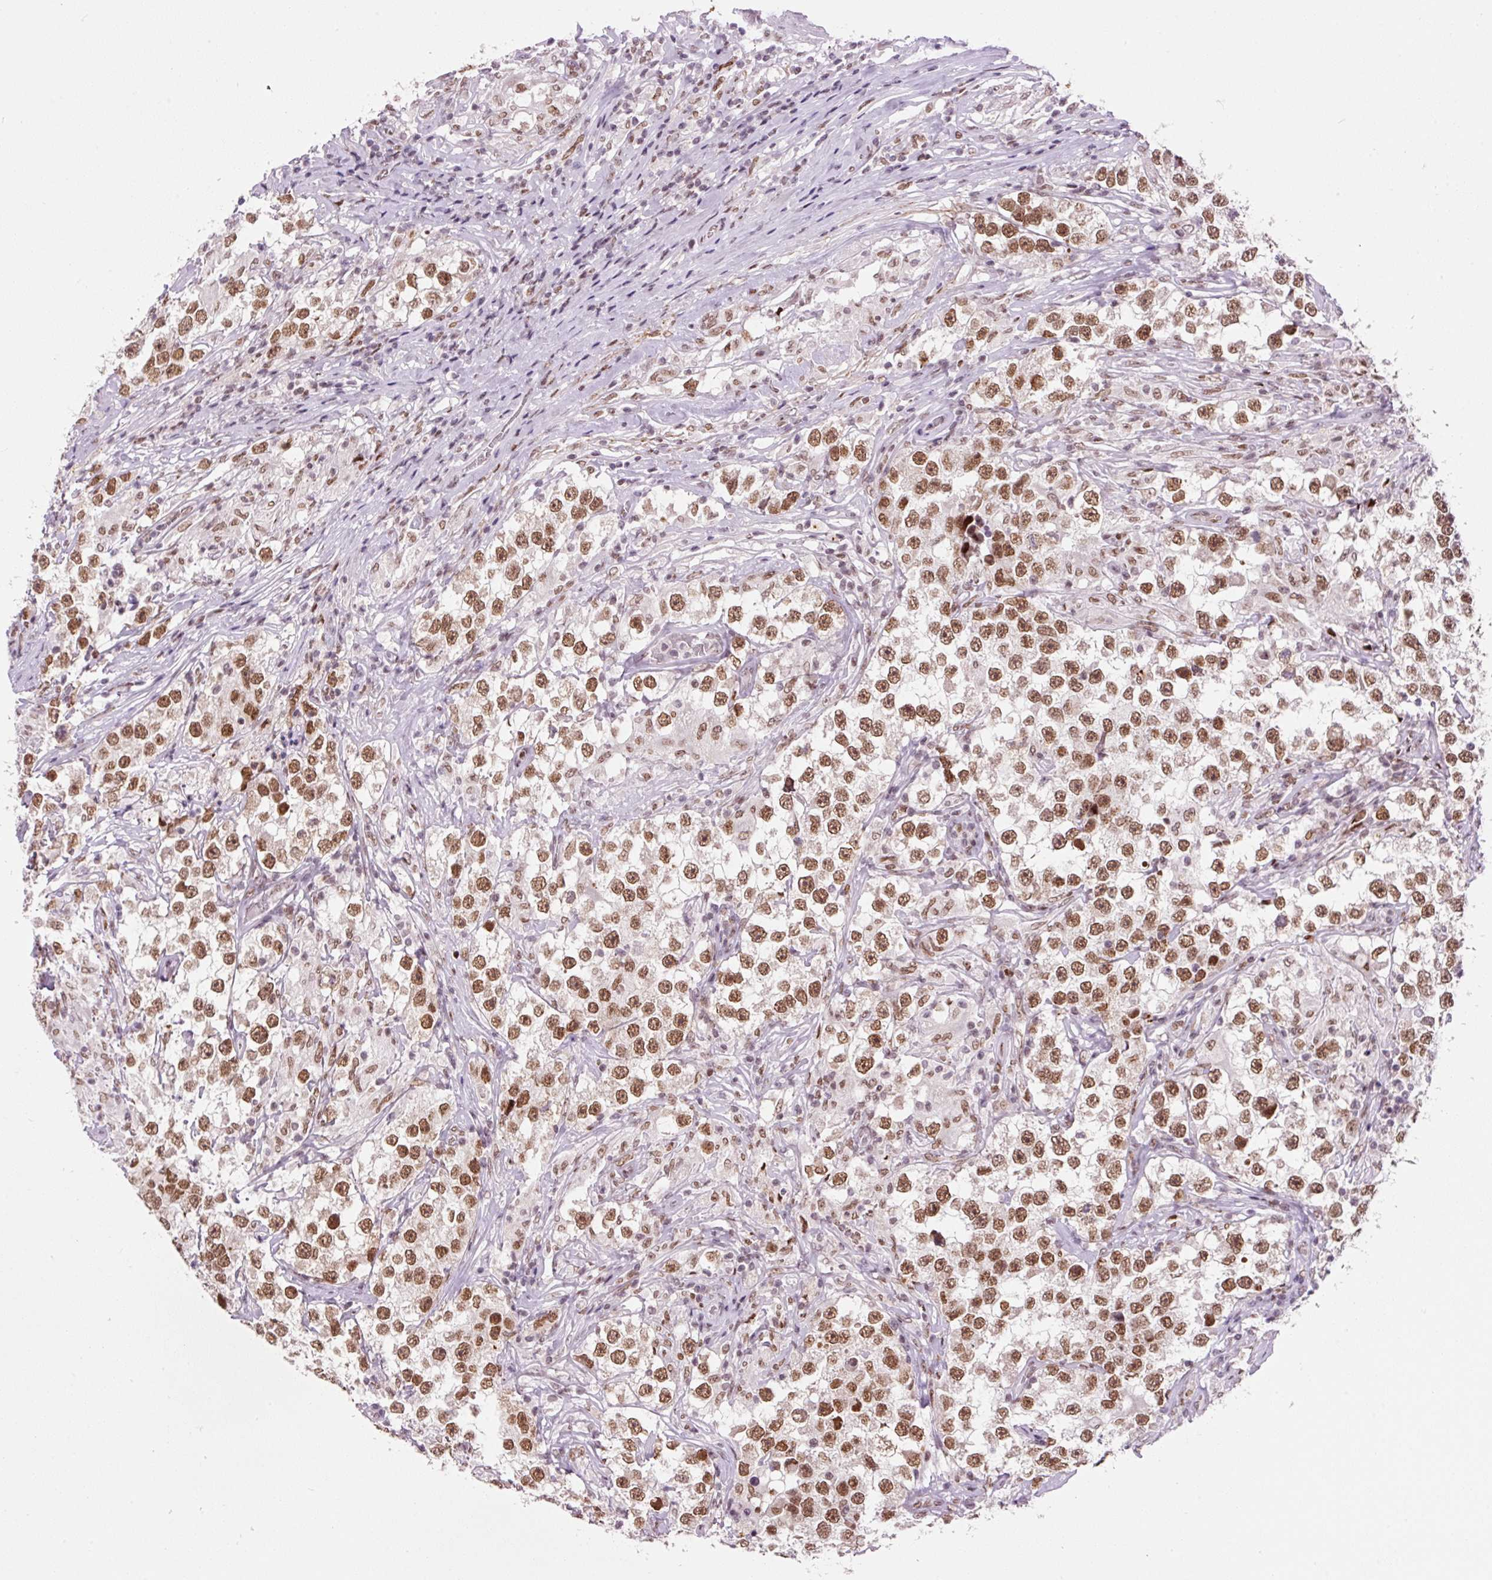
{"staining": {"intensity": "moderate", "quantity": ">75%", "location": "nuclear"}, "tissue": "testis cancer", "cell_type": "Tumor cells", "image_type": "cancer", "snomed": [{"axis": "morphology", "description": "Seminoma, NOS"}, {"axis": "topography", "description": "Testis"}], "caption": "Immunohistochemistry (IHC) image of human testis cancer (seminoma) stained for a protein (brown), which shows medium levels of moderate nuclear expression in about >75% of tumor cells.", "gene": "CCNL2", "patient": {"sex": "male", "age": 46}}